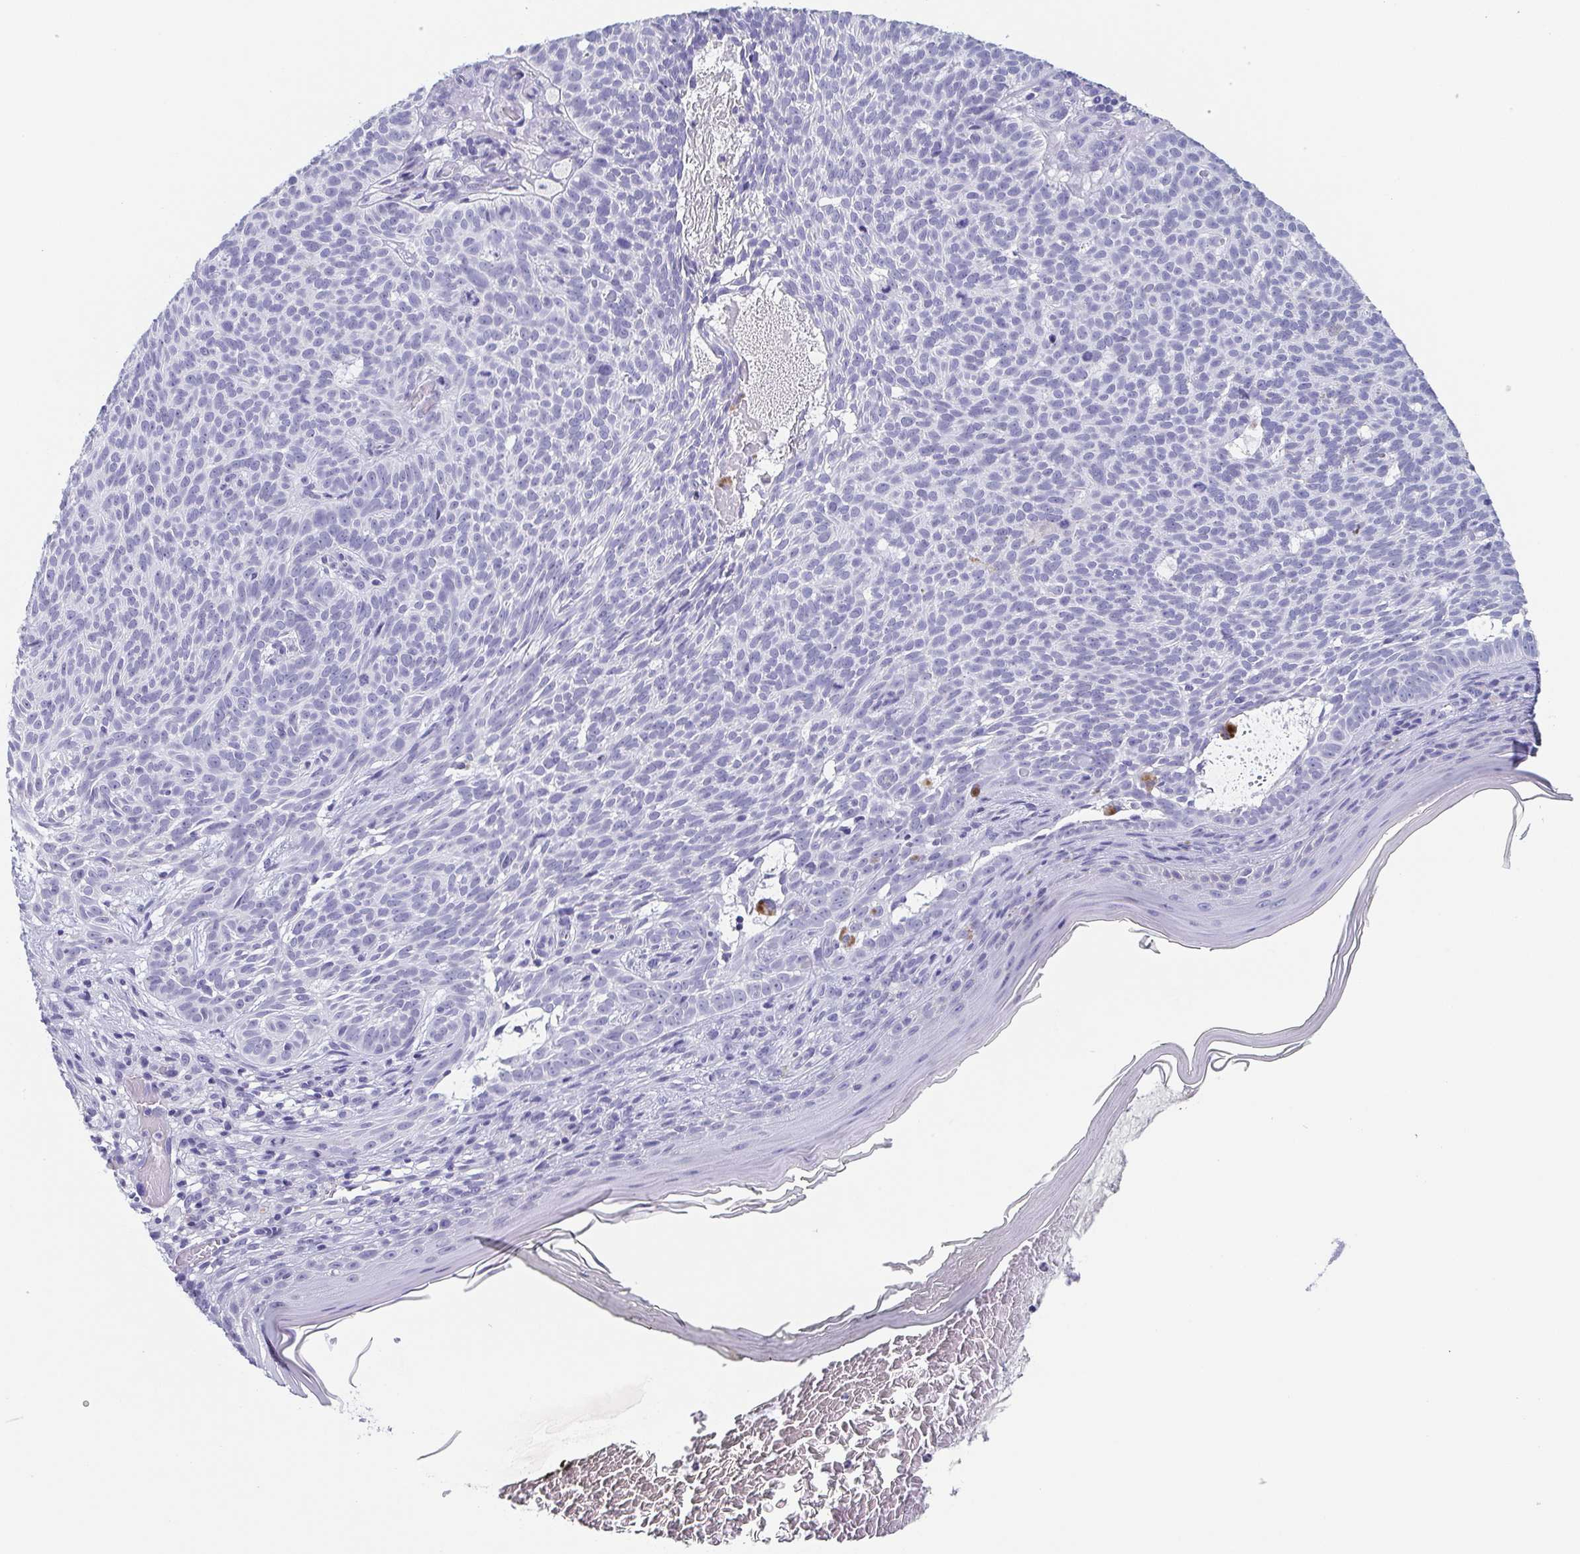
{"staining": {"intensity": "negative", "quantity": "none", "location": "none"}, "tissue": "skin cancer", "cell_type": "Tumor cells", "image_type": "cancer", "snomed": [{"axis": "morphology", "description": "Basal cell carcinoma"}, {"axis": "topography", "description": "Skin"}], "caption": "This histopathology image is of skin cancer stained with immunohistochemistry to label a protein in brown with the nuclei are counter-stained blue. There is no positivity in tumor cells. Brightfield microscopy of IHC stained with DAB (3,3'-diaminobenzidine) (brown) and hematoxylin (blue), captured at high magnification.", "gene": "ITLN1", "patient": {"sex": "male", "age": 78}}